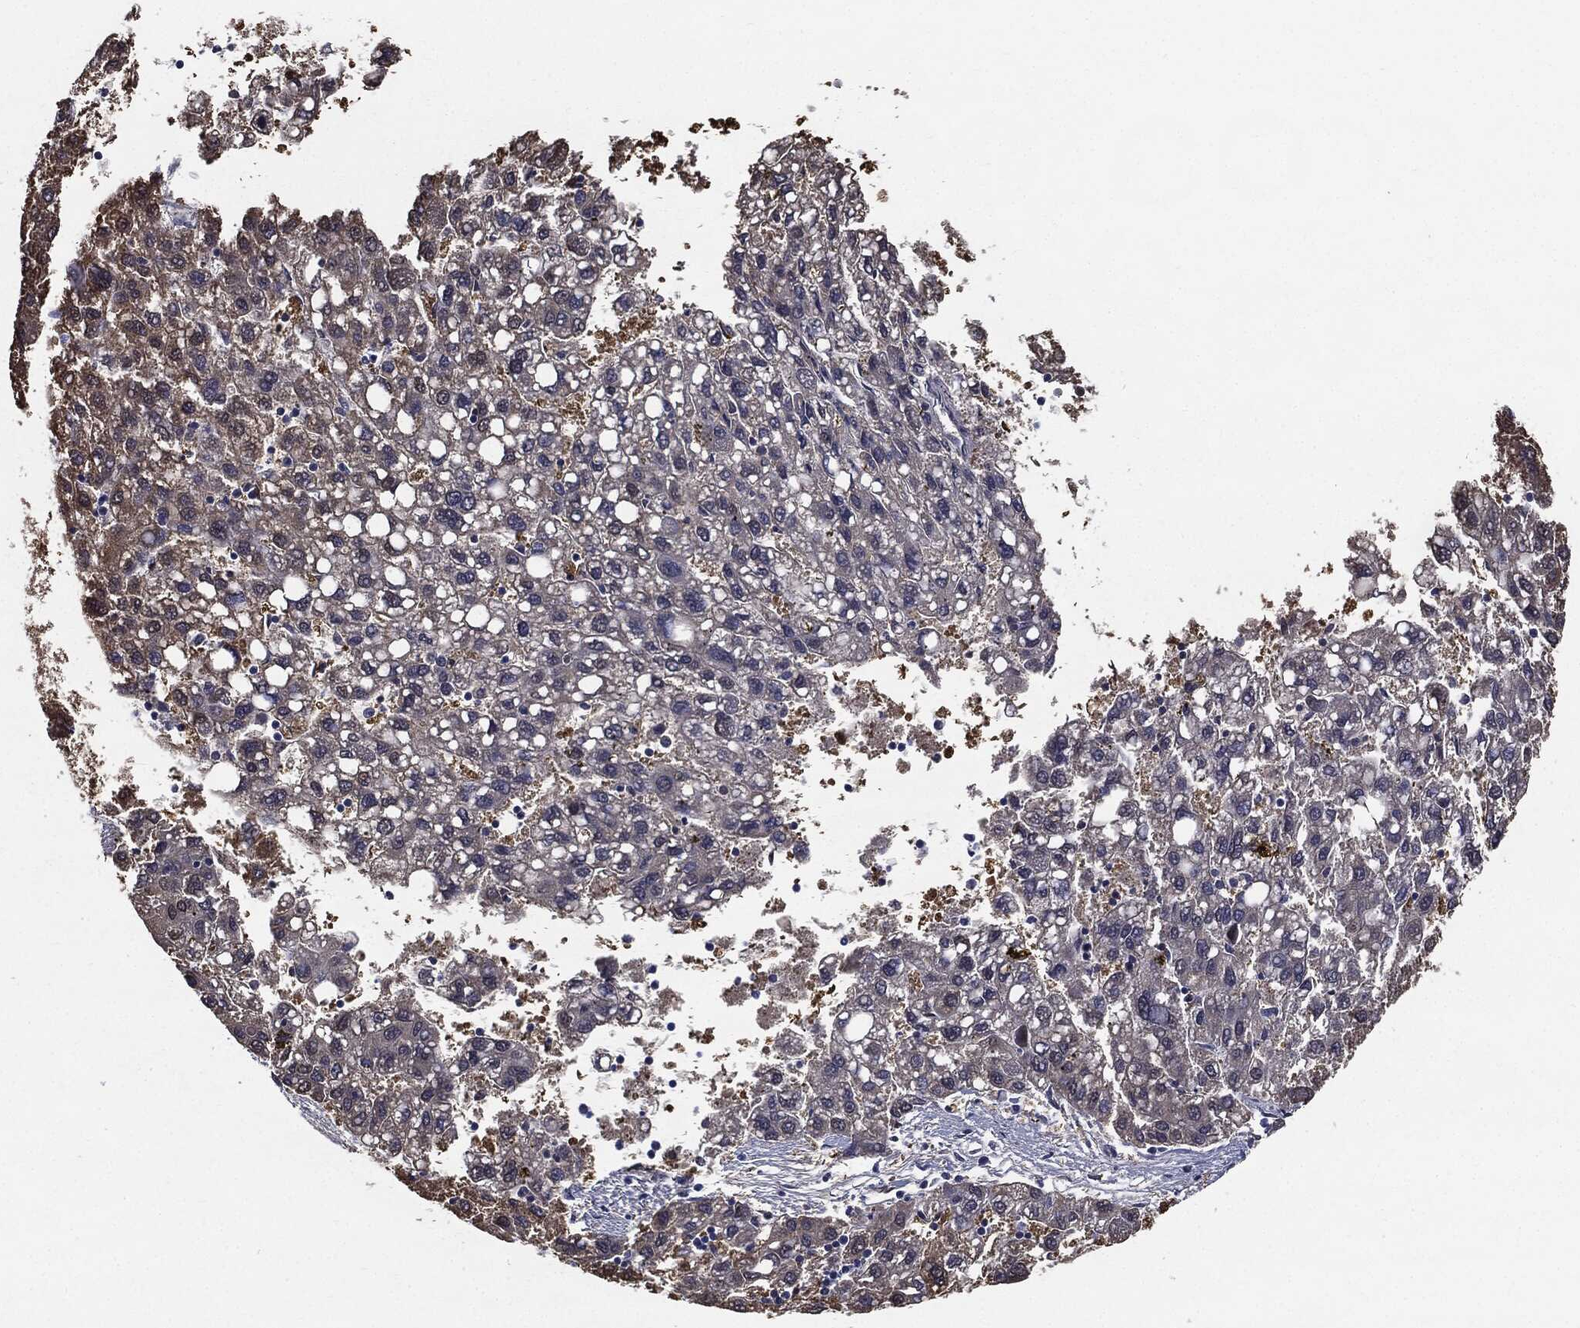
{"staining": {"intensity": "weak", "quantity": "25%-75%", "location": "cytoplasmic/membranous,nuclear"}, "tissue": "liver cancer", "cell_type": "Tumor cells", "image_type": "cancer", "snomed": [{"axis": "morphology", "description": "Carcinoma, Hepatocellular, NOS"}, {"axis": "topography", "description": "Liver"}], "caption": "This photomicrograph exhibits immunohistochemistry staining of human hepatocellular carcinoma (liver), with low weak cytoplasmic/membranous and nuclear expression in approximately 25%-75% of tumor cells.", "gene": "JUN", "patient": {"sex": "female", "age": 82}}